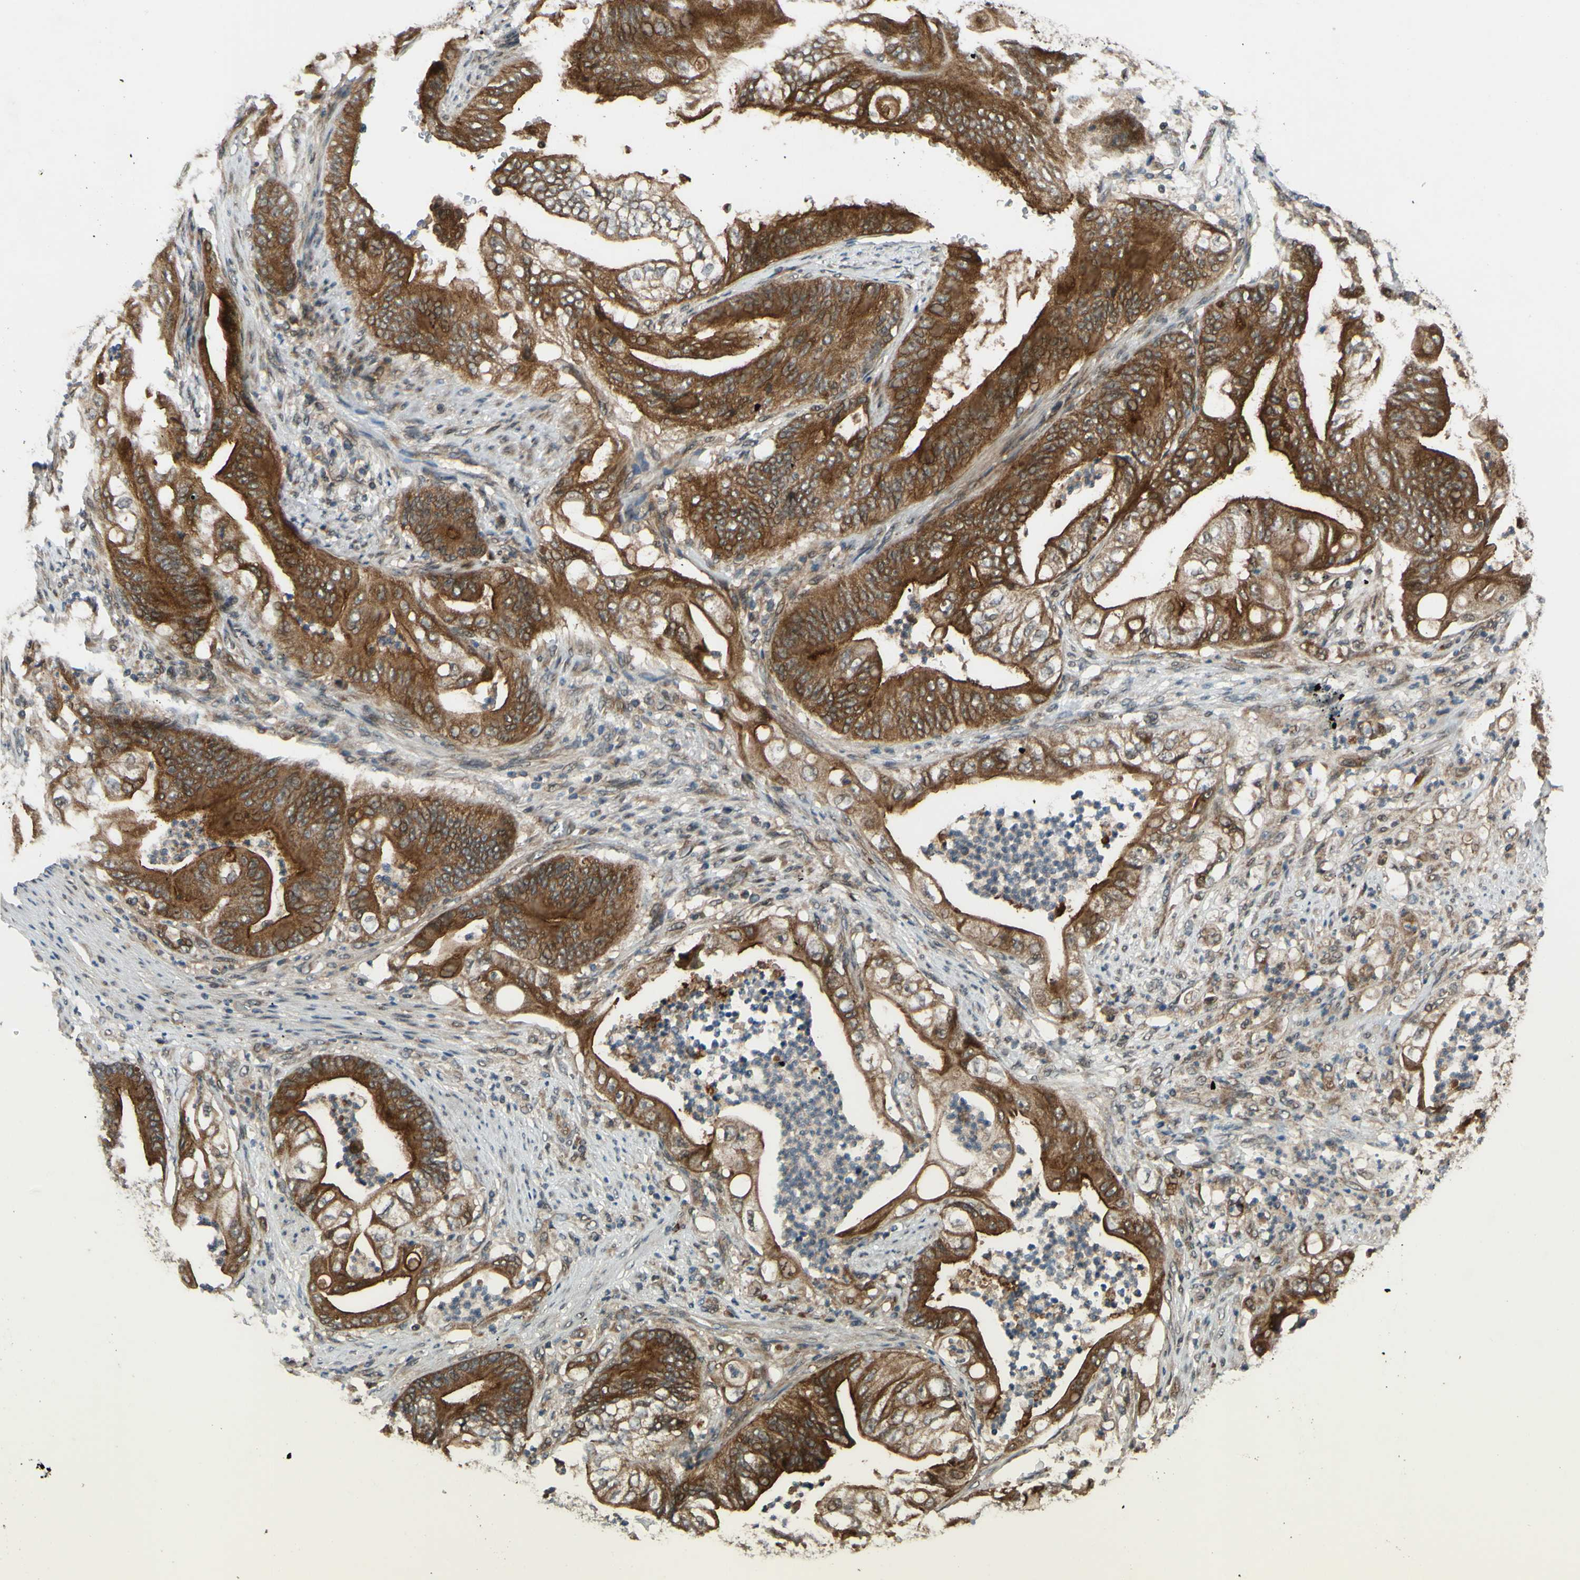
{"staining": {"intensity": "moderate", "quantity": ">75%", "location": "cytoplasmic/membranous"}, "tissue": "stomach cancer", "cell_type": "Tumor cells", "image_type": "cancer", "snomed": [{"axis": "morphology", "description": "Adenocarcinoma, NOS"}, {"axis": "topography", "description": "Stomach"}], "caption": "This is an image of IHC staining of stomach cancer (adenocarcinoma), which shows moderate staining in the cytoplasmic/membranous of tumor cells.", "gene": "ABCC8", "patient": {"sex": "female", "age": 73}}